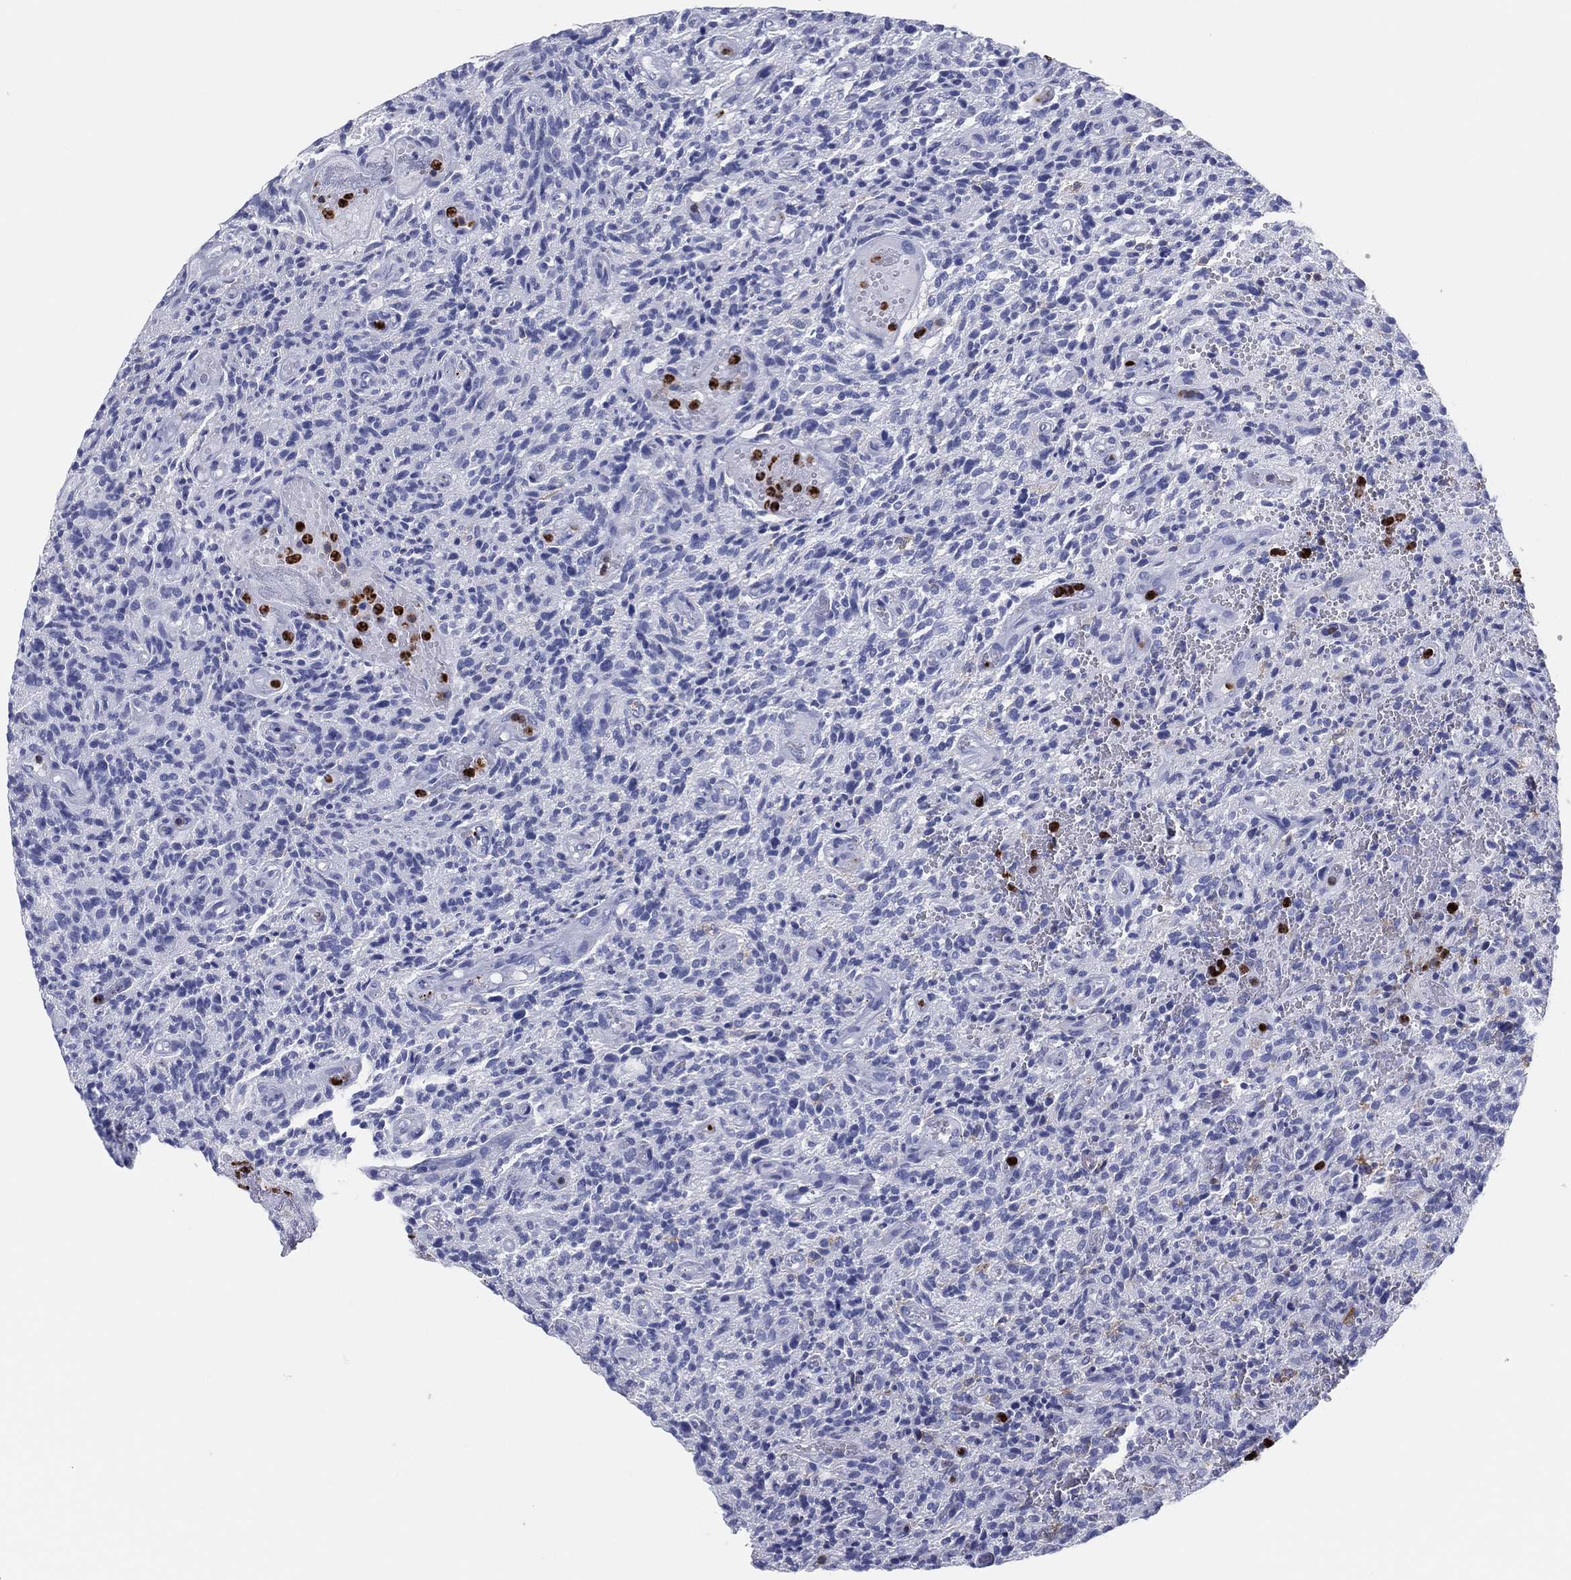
{"staining": {"intensity": "negative", "quantity": "none", "location": "none"}, "tissue": "glioma", "cell_type": "Tumor cells", "image_type": "cancer", "snomed": [{"axis": "morphology", "description": "Glioma, malignant, High grade"}, {"axis": "topography", "description": "Brain"}], "caption": "Immunohistochemistry histopathology image of neoplastic tissue: human malignant glioma (high-grade) stained with DAB (3,3'-diaminobenzidine) exhibits no significant protein expression in tumor cells. (DAB IHC with hematoxylin counter stain).", "gene": "PLAC8", "patient": {"sex": "male", "age": 64}}